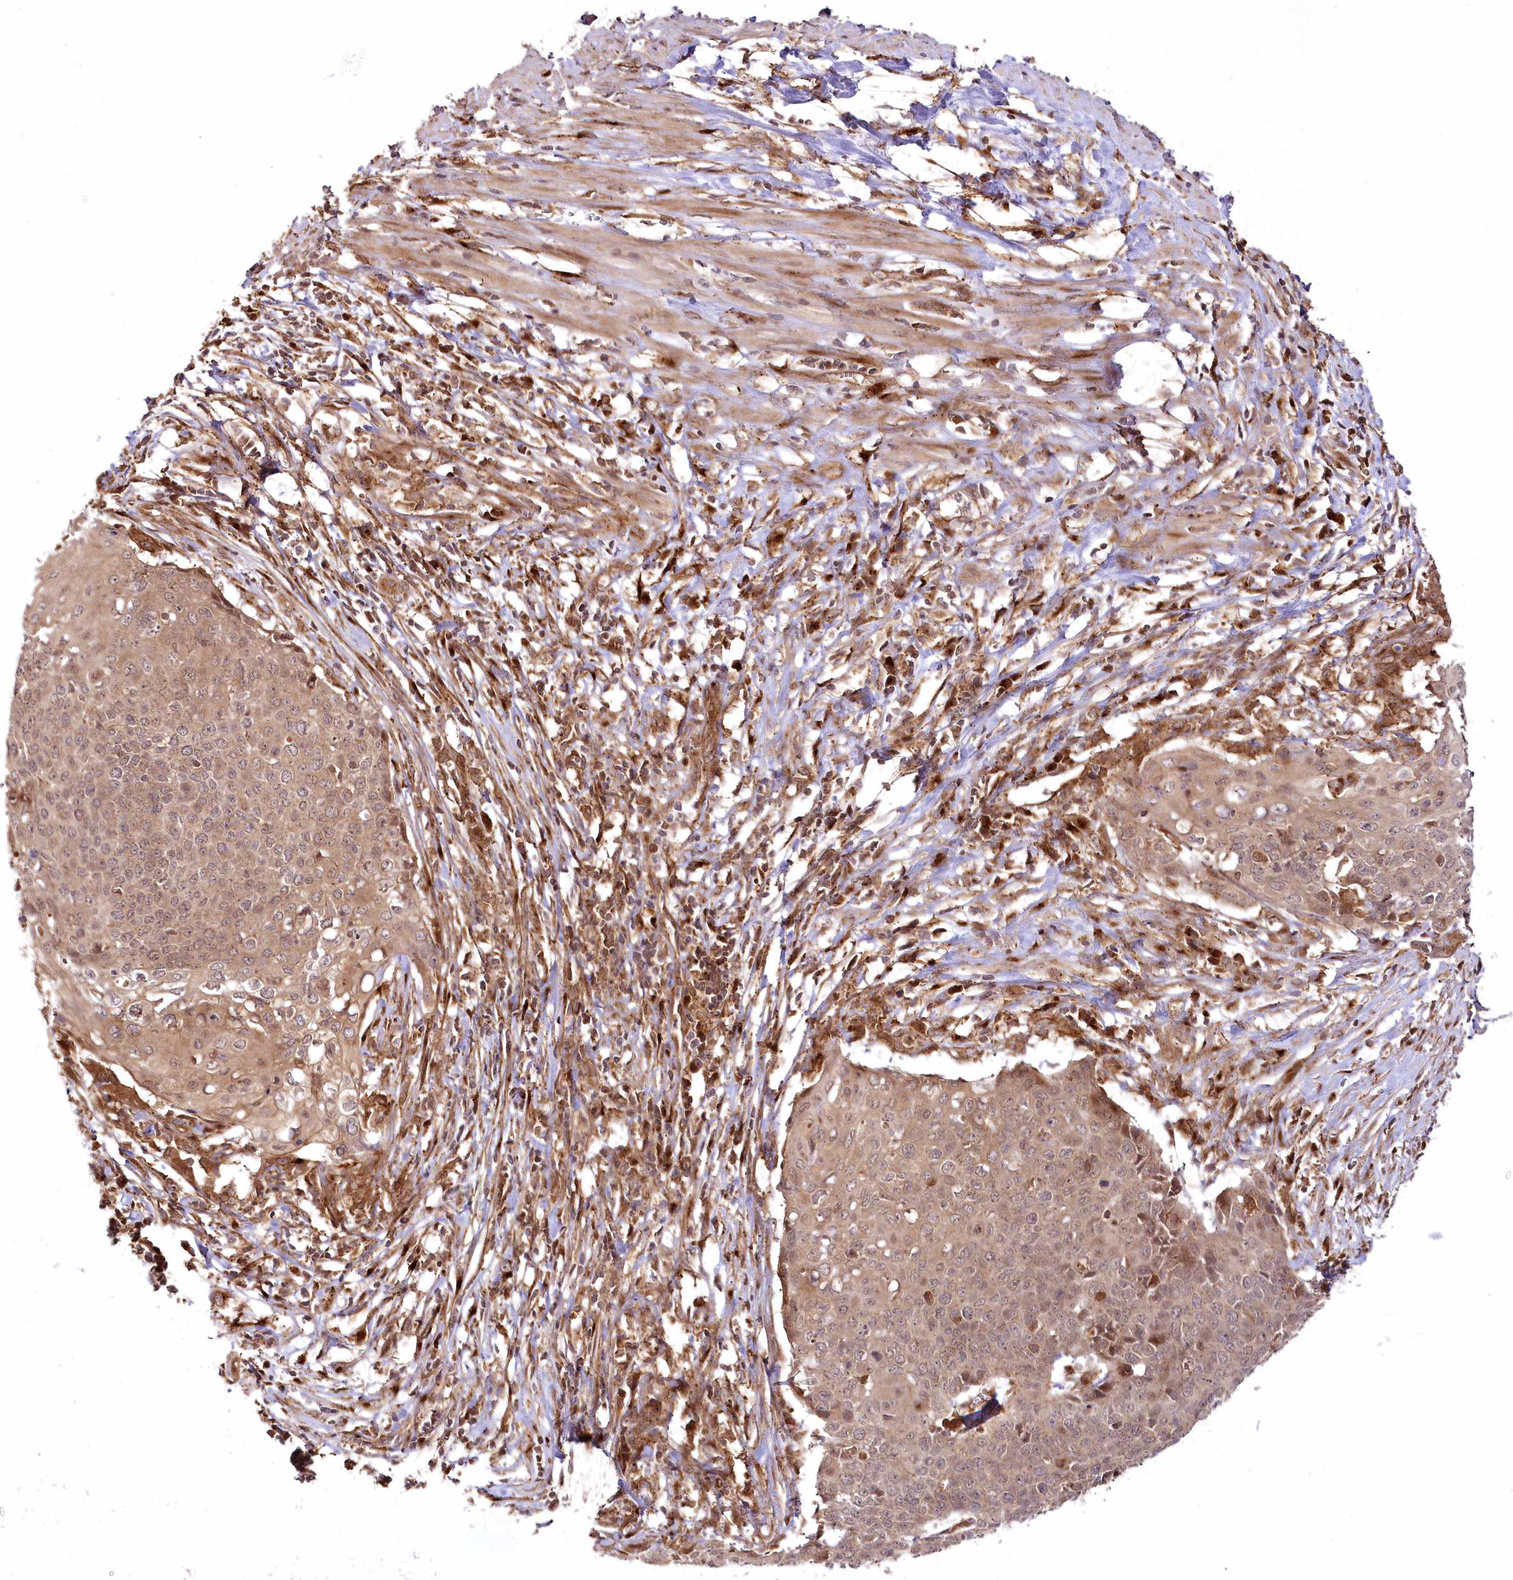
{"staining": {"intensity": "moderate", "quantity": ">75%", "location": "cytoplasmic/membranous,nuclear"}, "tissue": "cervical cancer", "cell_type": "Tumor cells", "image_type": "cancer", "snomed": [{"axis": "morphology", "description": "Squamous cell carcinoma, NOS"}, {"axis": "topography", "description": "Cervix"}], "caption": "Squamous cell carcinoma (cervical) stained for a protein (brown) displays moderate cytoplasmic/membranous and nuclear positive staining in about >75% of tumor cells.", "gene": "COPG1", "patient": {"sex": "female", "age": 39}}